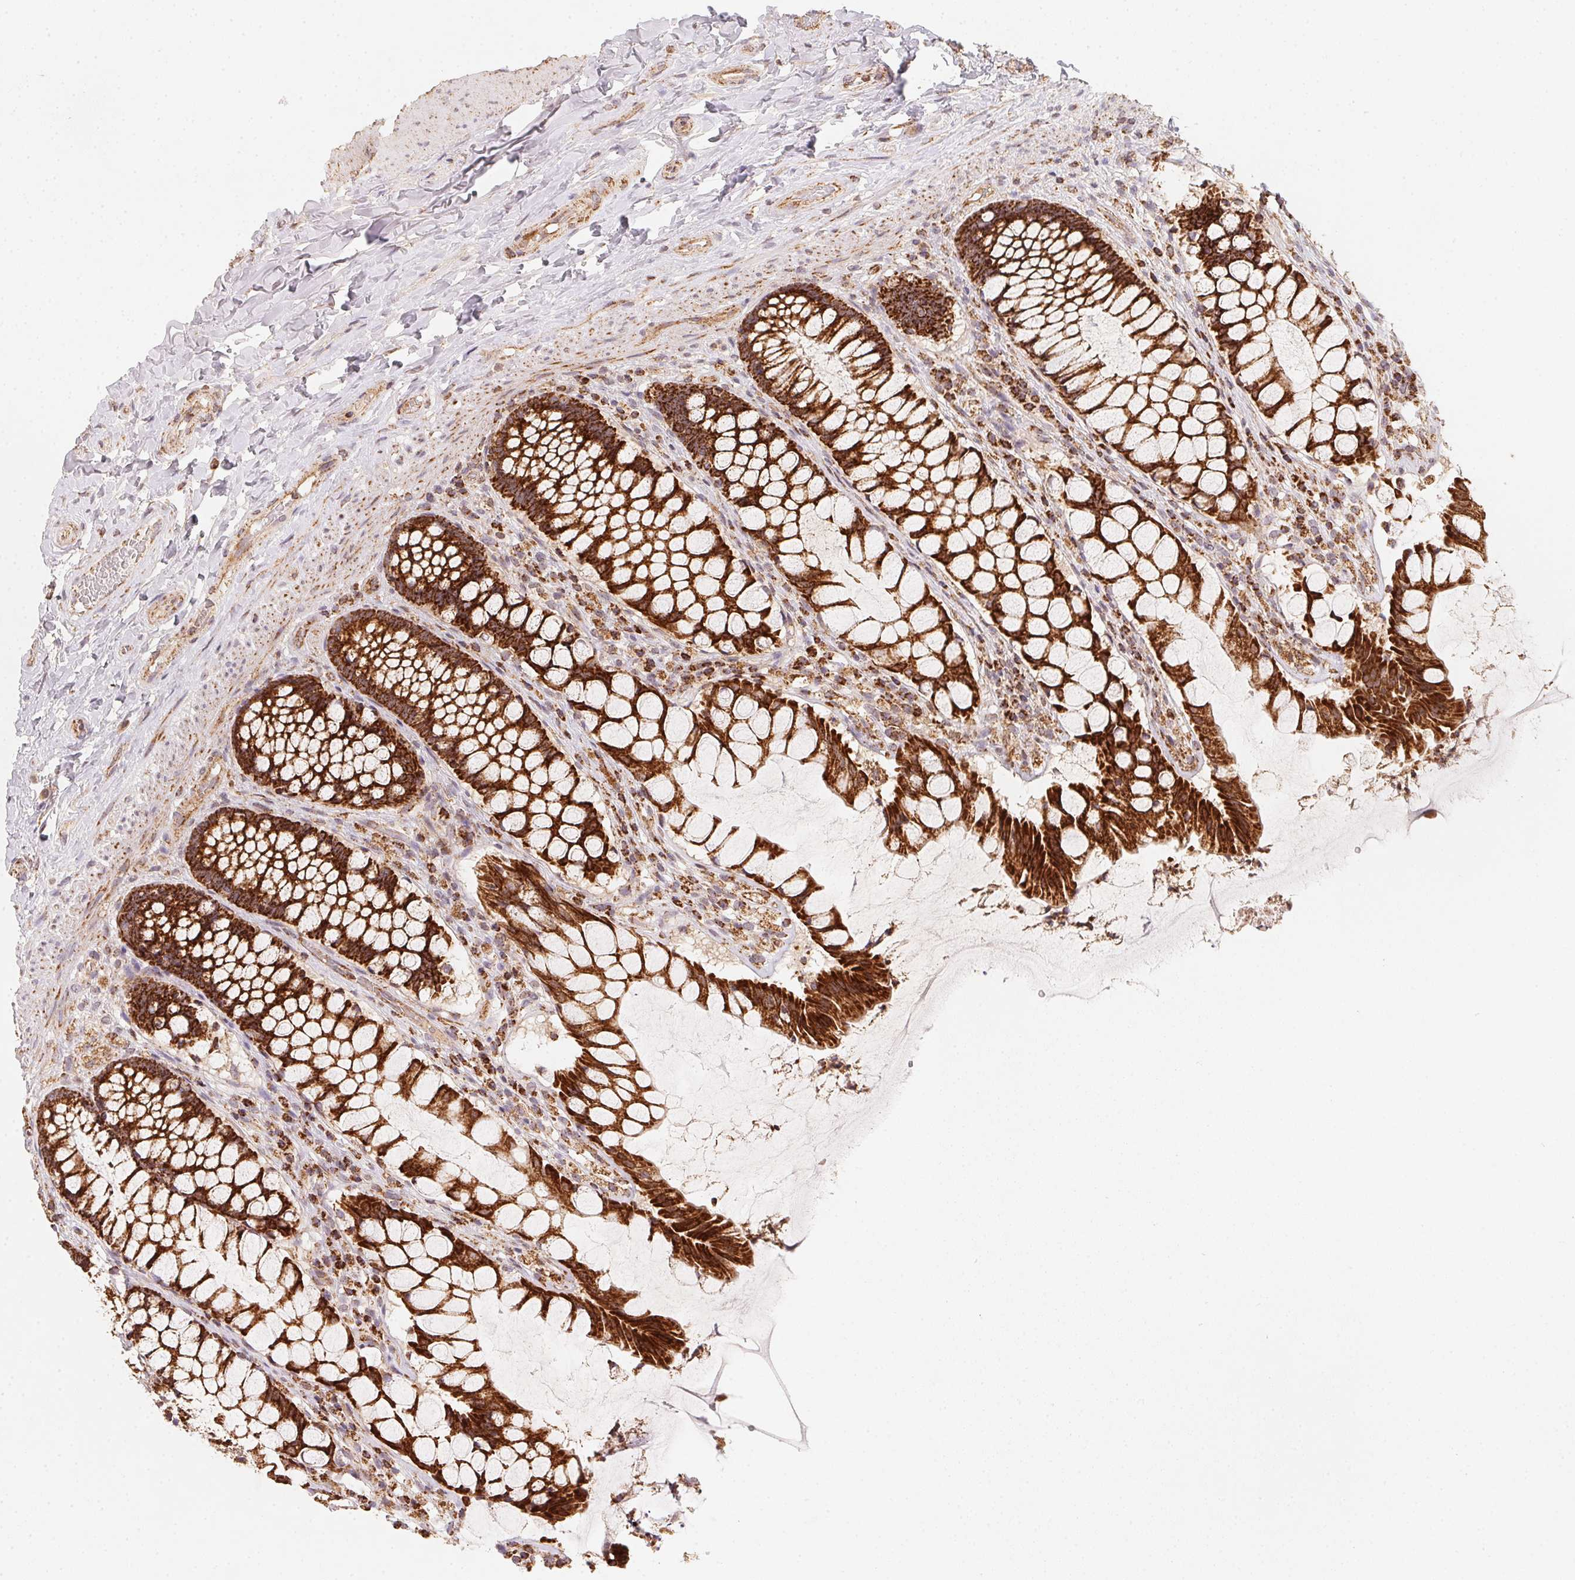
{"staining": {"intensity": "strong", "quantity": ">75%", "location": "cytoplasmic/membranous"}, "tissue": "rectum", "cell_type": "Glandular cells", "image_type": "normal", "snomed": [{"axis": "morphology", "description": "Normal tissue, NOS"}, {"axis": "topography", "description": "Rectum"}], "caption": "Immunohistochemistry photomicrograph of unremarkable rectum: human rectum stained using IHC exhibits high levels of strong protein expression localized specifically in the cytoplasmic/membranous of glandular cells, appearing as a cytoplasmic/membranous brown color.", "gene": "NDUFS6", "patient": {"sex": "female", "age": 58}}